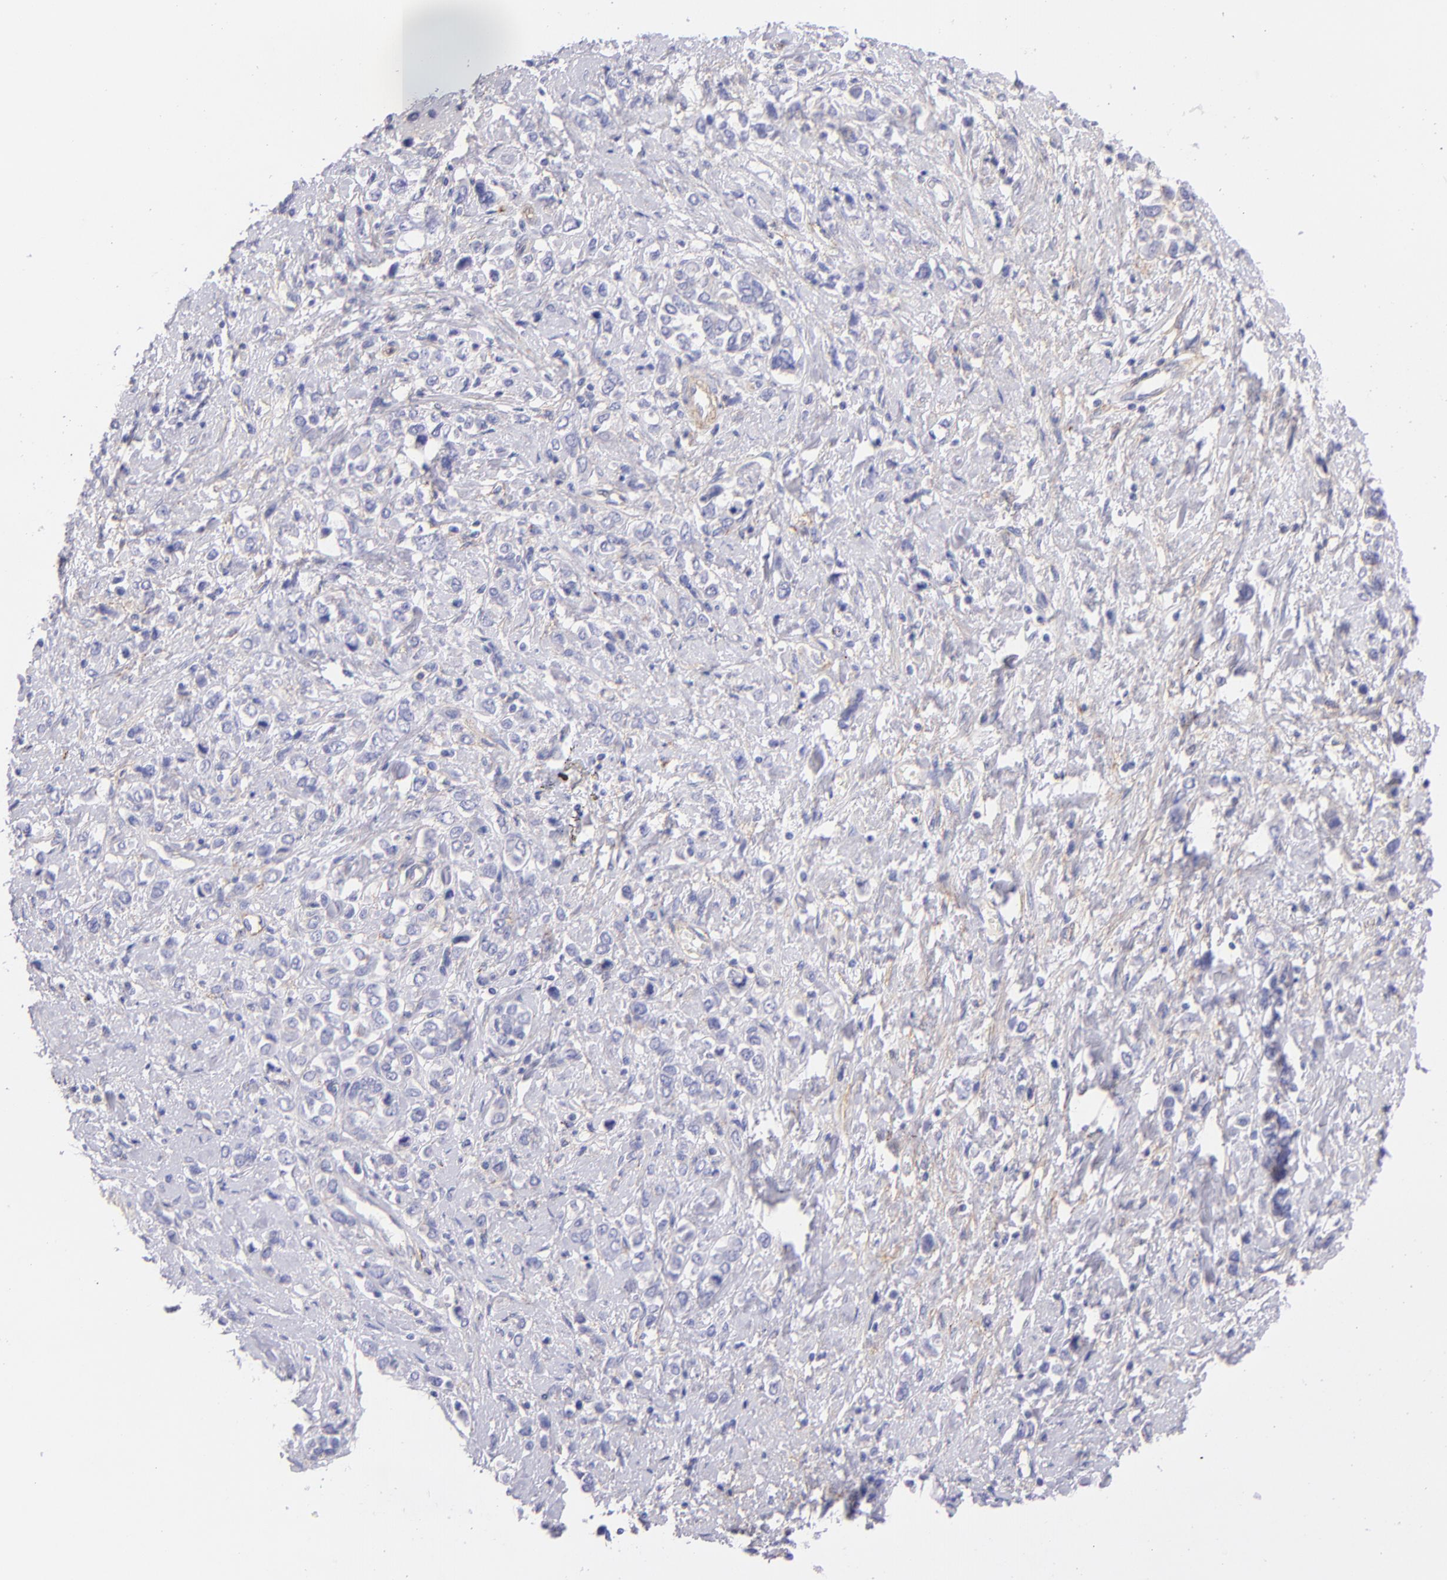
{"staining": {"intensity": "negative", "quantity": "none", "location": "none"}, "tissue": "stomach cancer", "cell_type": "Tumor cells", "image_type": "cancer", "snomed": [{"axis": "morphology", "description": "Adenocarcinoma, NOS"}, {"axis": "topography", "description": "Stomach, upper"}], "caption": "Human stomach cancer (adenocarcinoma) stained for a protein using IHC shows no expression in tumor cells.", "gene": "CD81", "patient": {"sex": "male", "age": 76}}